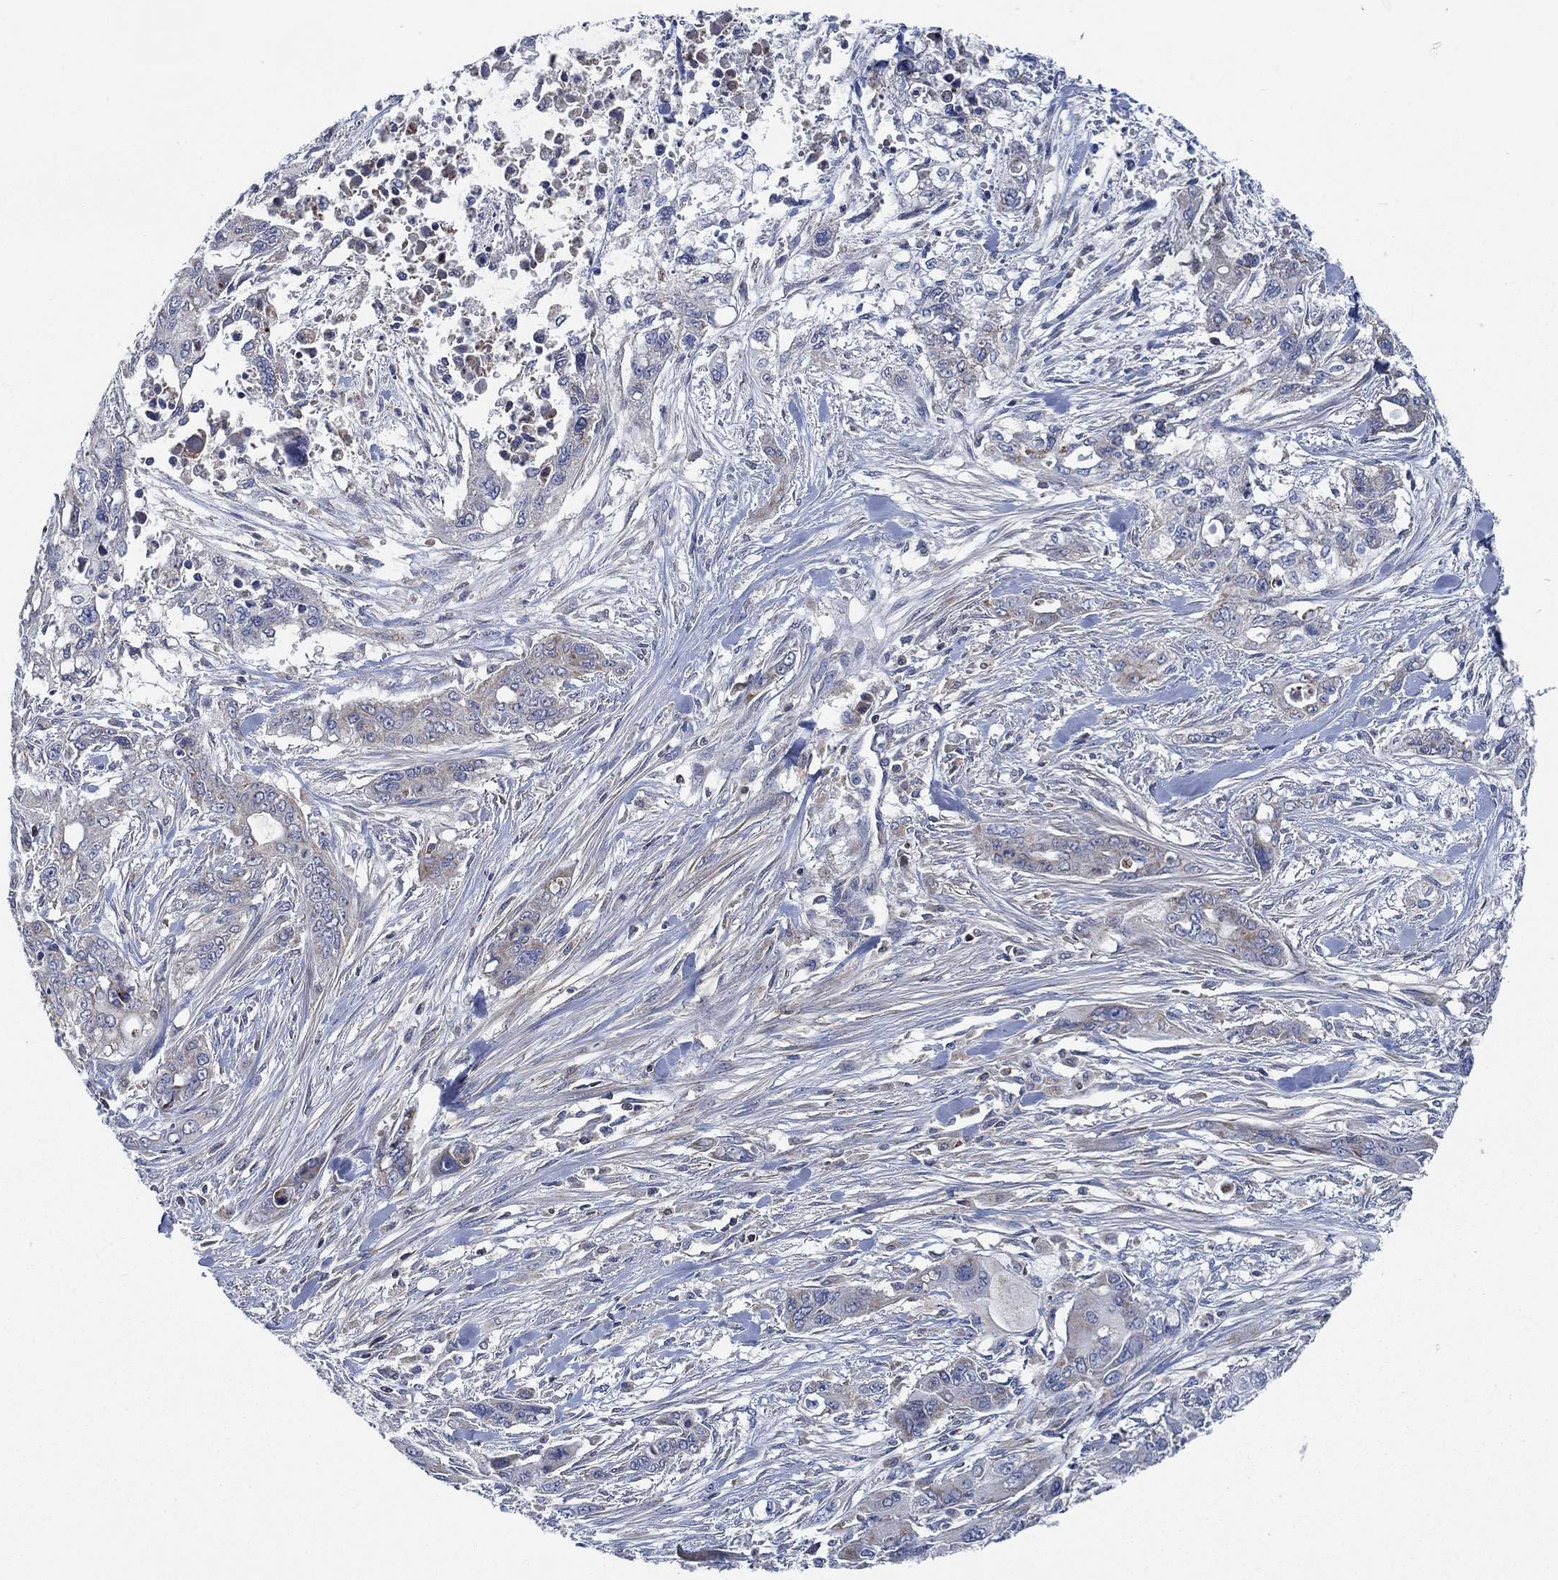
{"staining": {"intensity": "weak", "quantity": ">75%", "location": "cytoplasmic/membranous"}, "tissue": "pancreatic cancer", "cell_type": "Tumor cells", "image_type": "cancer", "snomed": [{"axis": "morphology", "description": "Adenocarcinoma, NOS"}, {"axis": "topography", "description": "Pancreas"}], "caption": "Weak cytoplasmic/membranous protein staining is appreciated in about >75% of tumor cells in adenocarcinoma (pancreatic).", "gene": "STXBP6", "patient": {"sex": "male", "age": 47}}